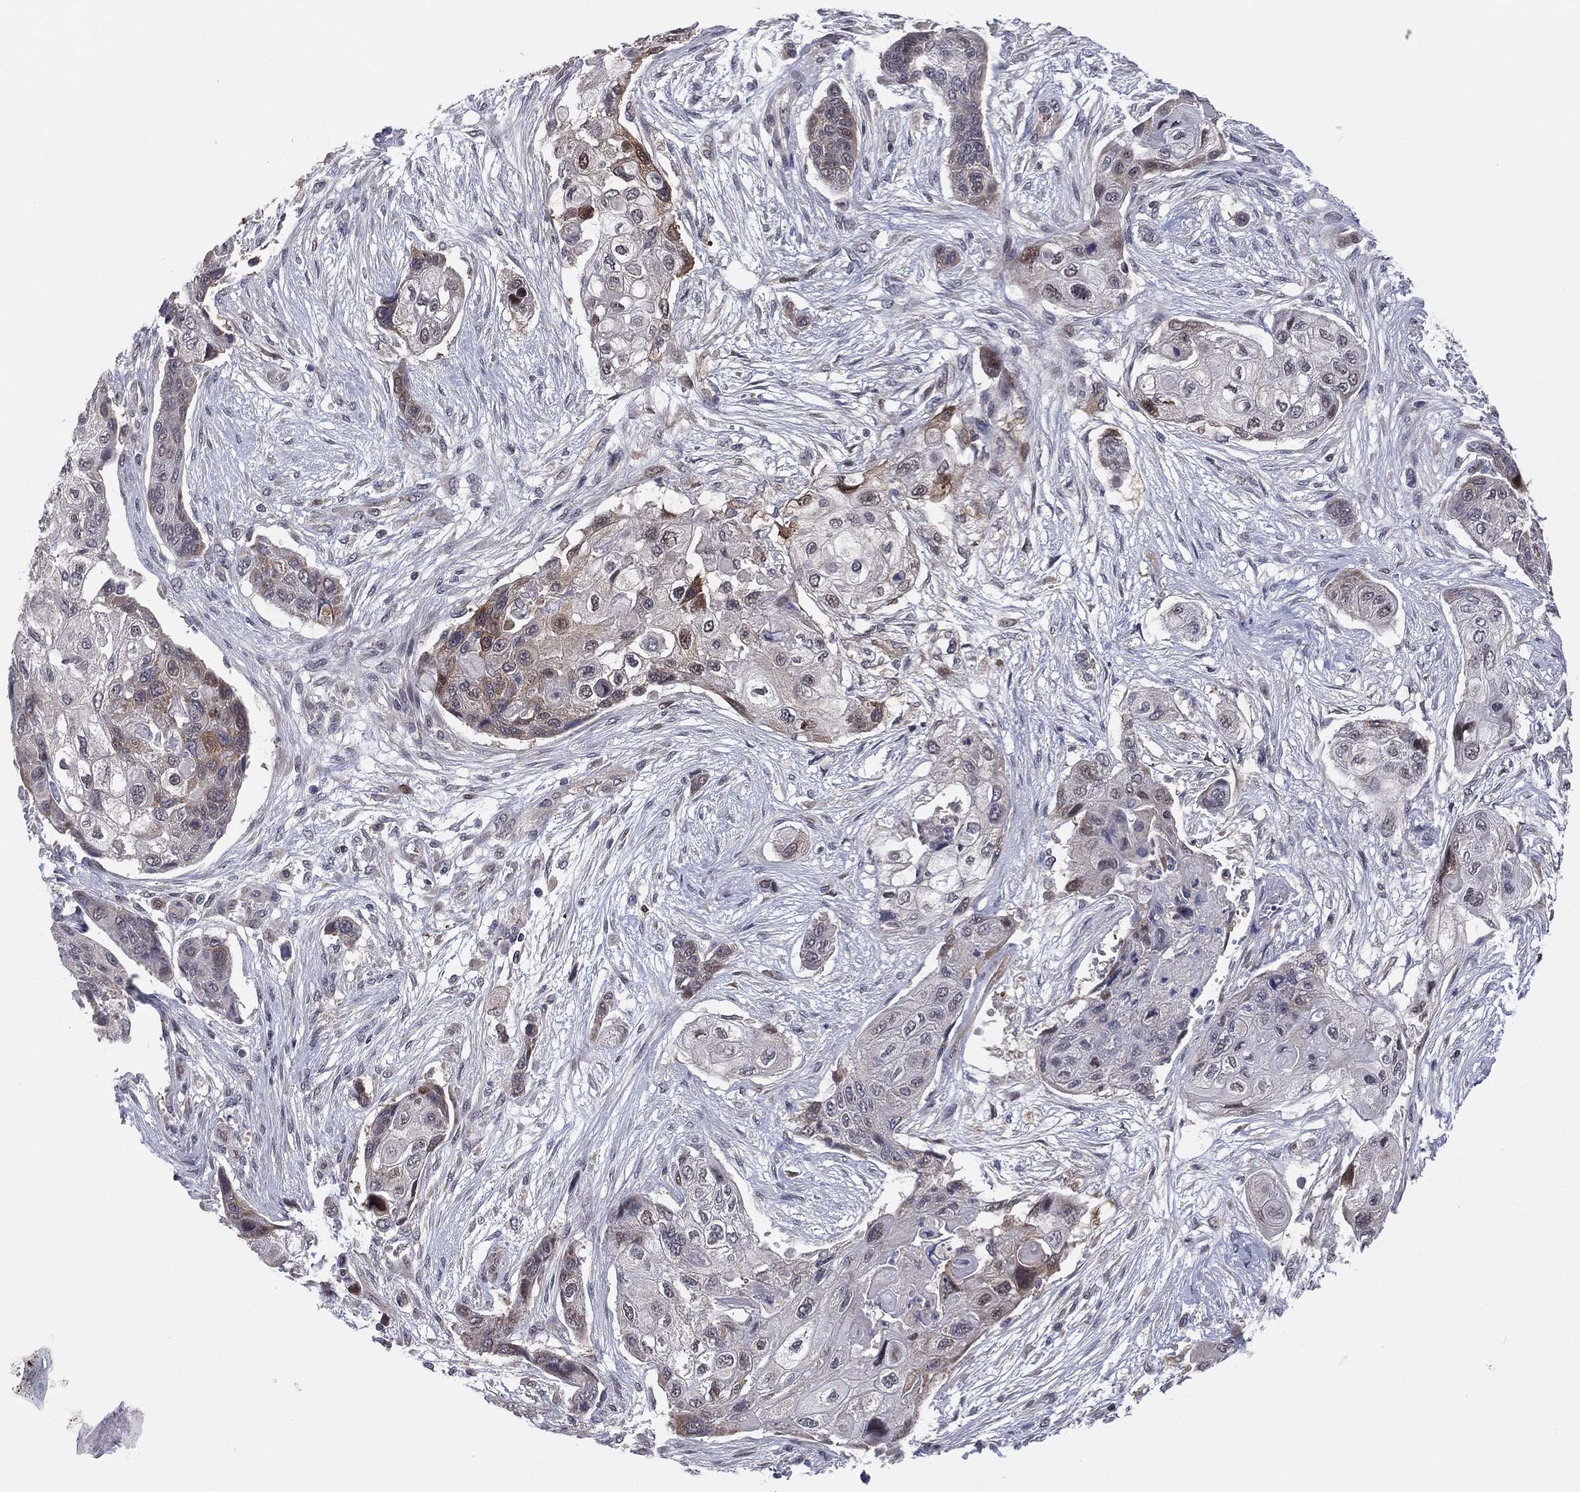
{"staining": {"intensity": "weak", "quantity": "<25%", "location": "cytoplasmic/membranous"}, "tissue": "lung cancer", "cell_type": "Tumor cells", "image_type": "cancer", "snomed": [{"axis": "morphology", "description": "Squamous cell carcinoma, NOS"}, {"axis": "topography", "description": "Lung"}], "caption": "Image shows no significant protein expression in tumor cells of squamous cell carcinoma (lung).", "gene": "SNCG", "patient": {"sex": "male", "age": 69}}